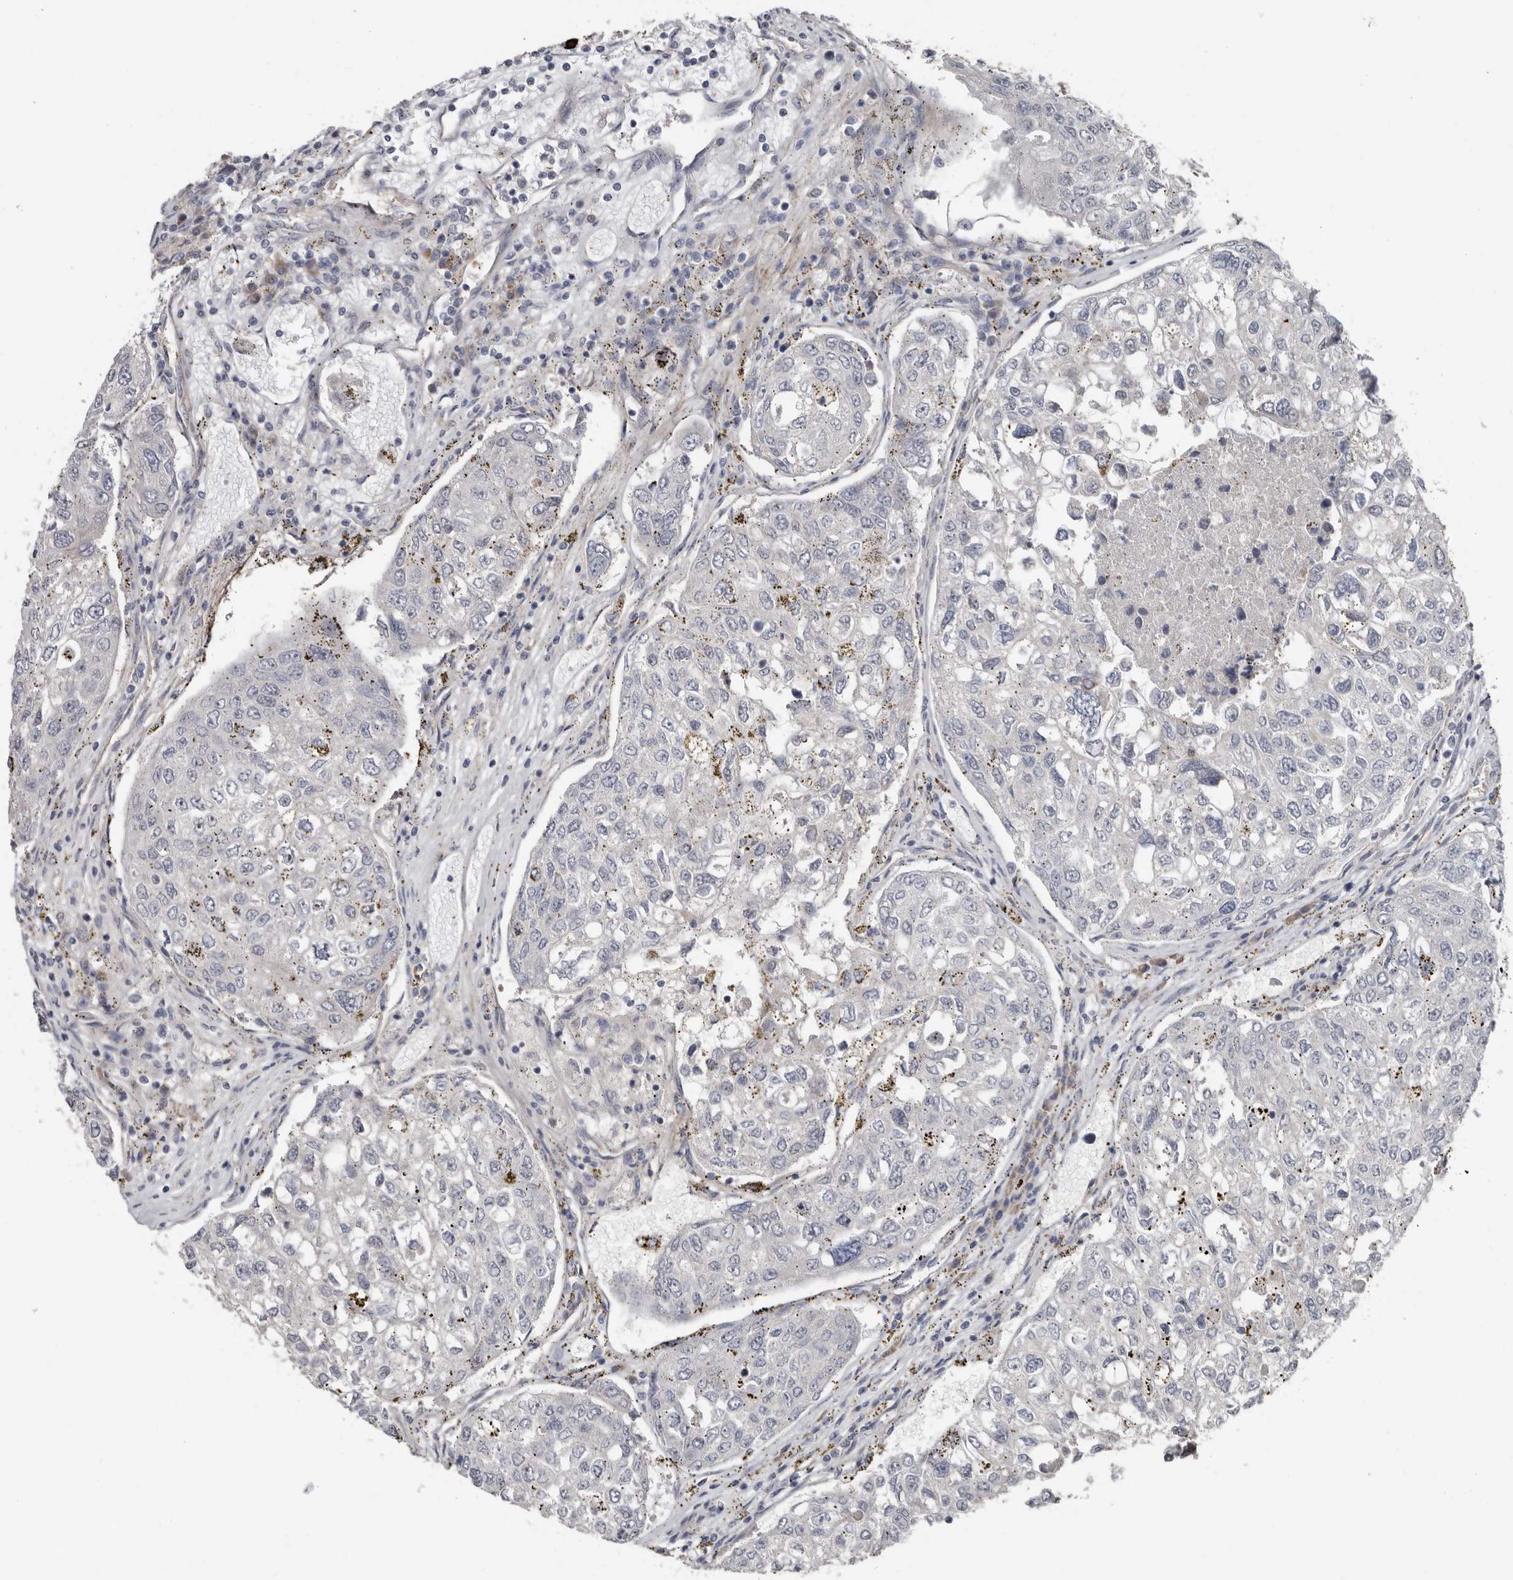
{"staining": {"intensity": "negative", "quantity": "none", "location": "none"}, "tissue": "urothelial cancer", "cell_type": "Tumor cells", "image_type": "cancer", "snomed": [{"axis": "morphology", "description": "Urothelial carcinoma, High grade"}, {"axis": "topography", "description": "Lymph node"}, {"axis": "topography", "description": "Urinary bladder"}], "caption": "Protein analysis of urothelial cancer displays no significant positivity in tumor cells. Nuclei are stained in blue.", "gene": "ZNF114", "patient": {"sex": "male", "age": 51}}